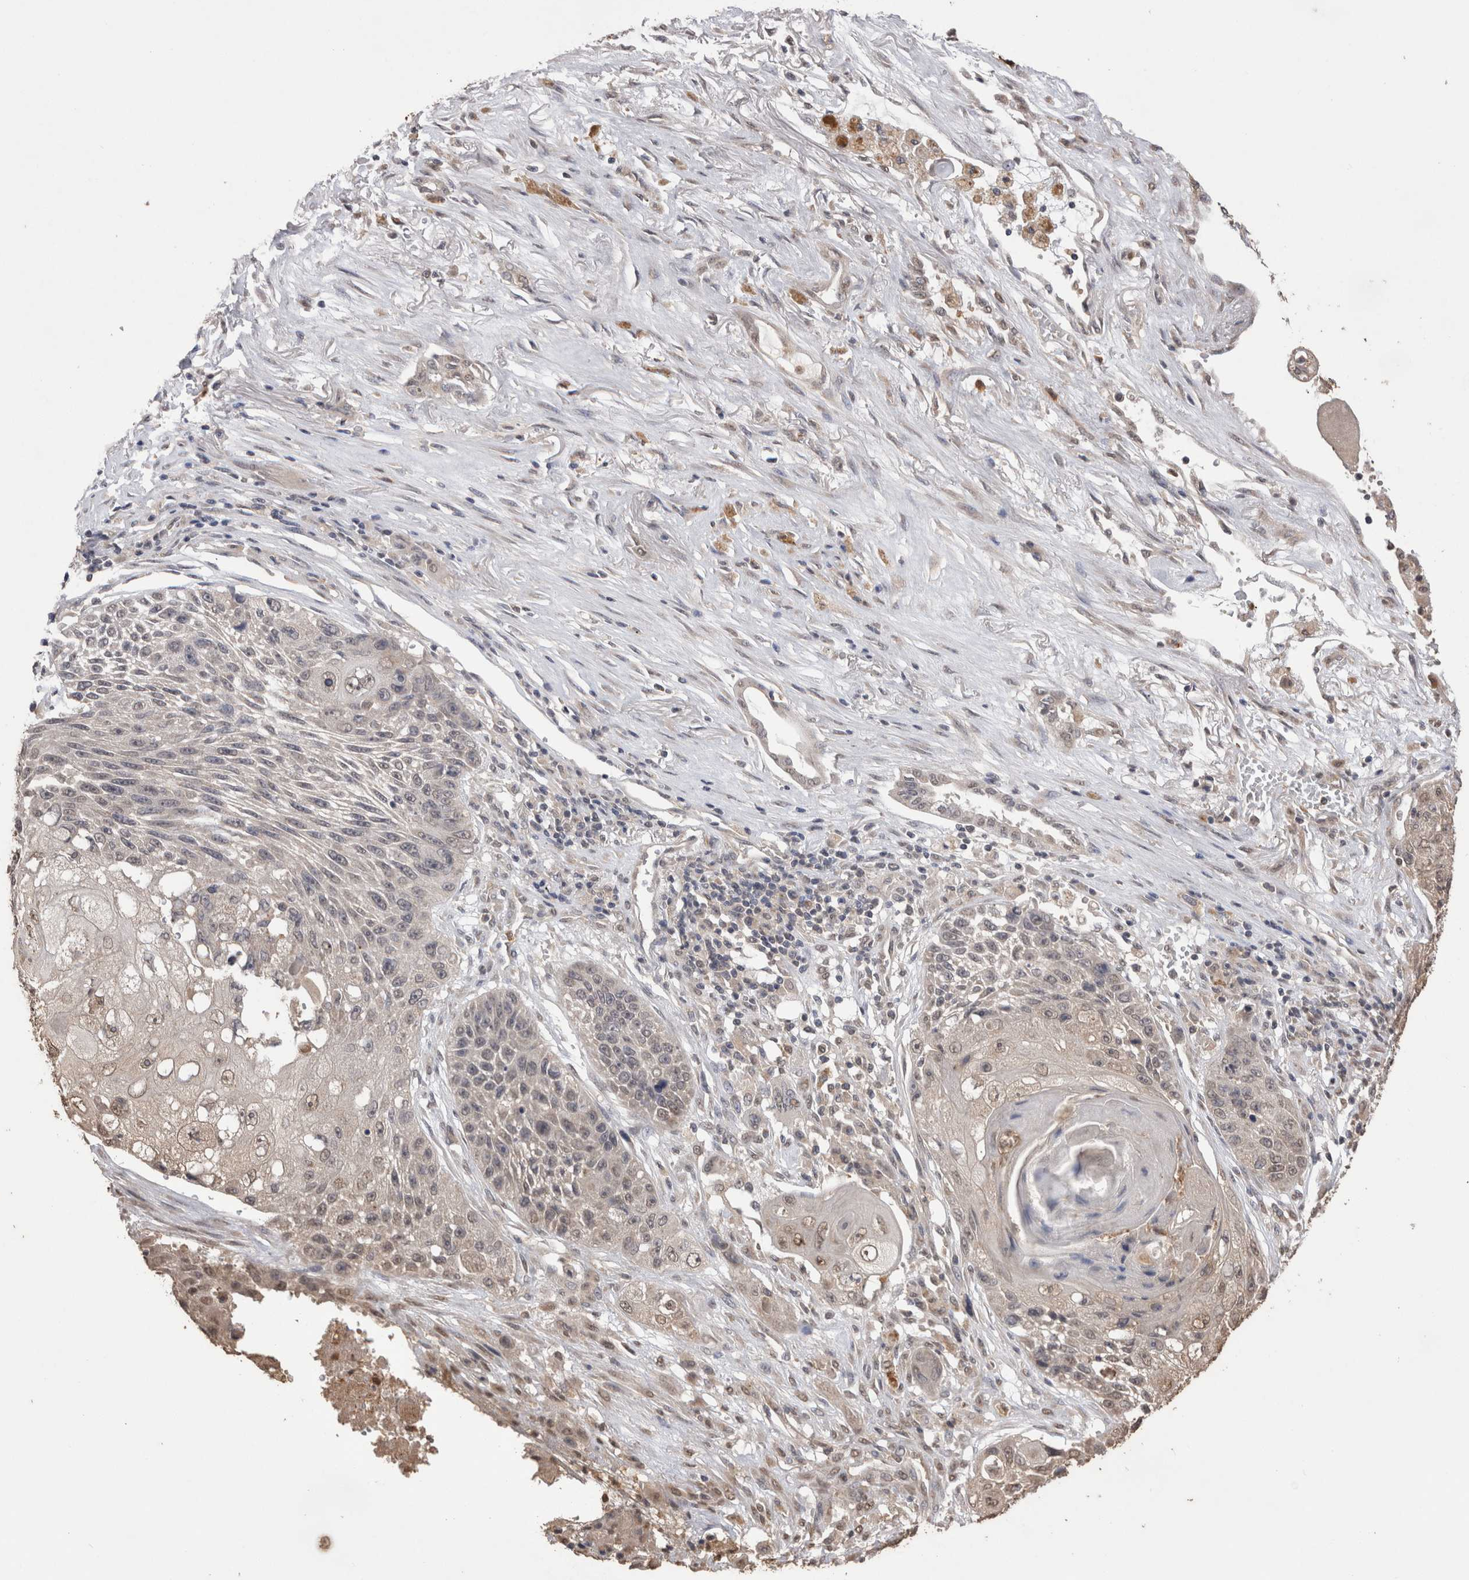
{"staining": {"intensity": "negative", "quantity": "none", "location": "none"}, "tissue": "lung cancer", "cell_type": "Tumor cells", "image_type": "cancer", "snomed": [{"axis": "morphology", "description": "Squamous cell carcinoma, NOS"}, {"axis": "topography", "description": "Lung"}], "caption": "Tumor cells show no significant positivity in lung cancer (squamous cell carcinoma). (DAB (3,3'-diaminobenzidine) immunohistochemistry (IHC) with hematoxylin counter stain).", "gene": "GRK5", "patient": {"sex": "male", "age": 61}}